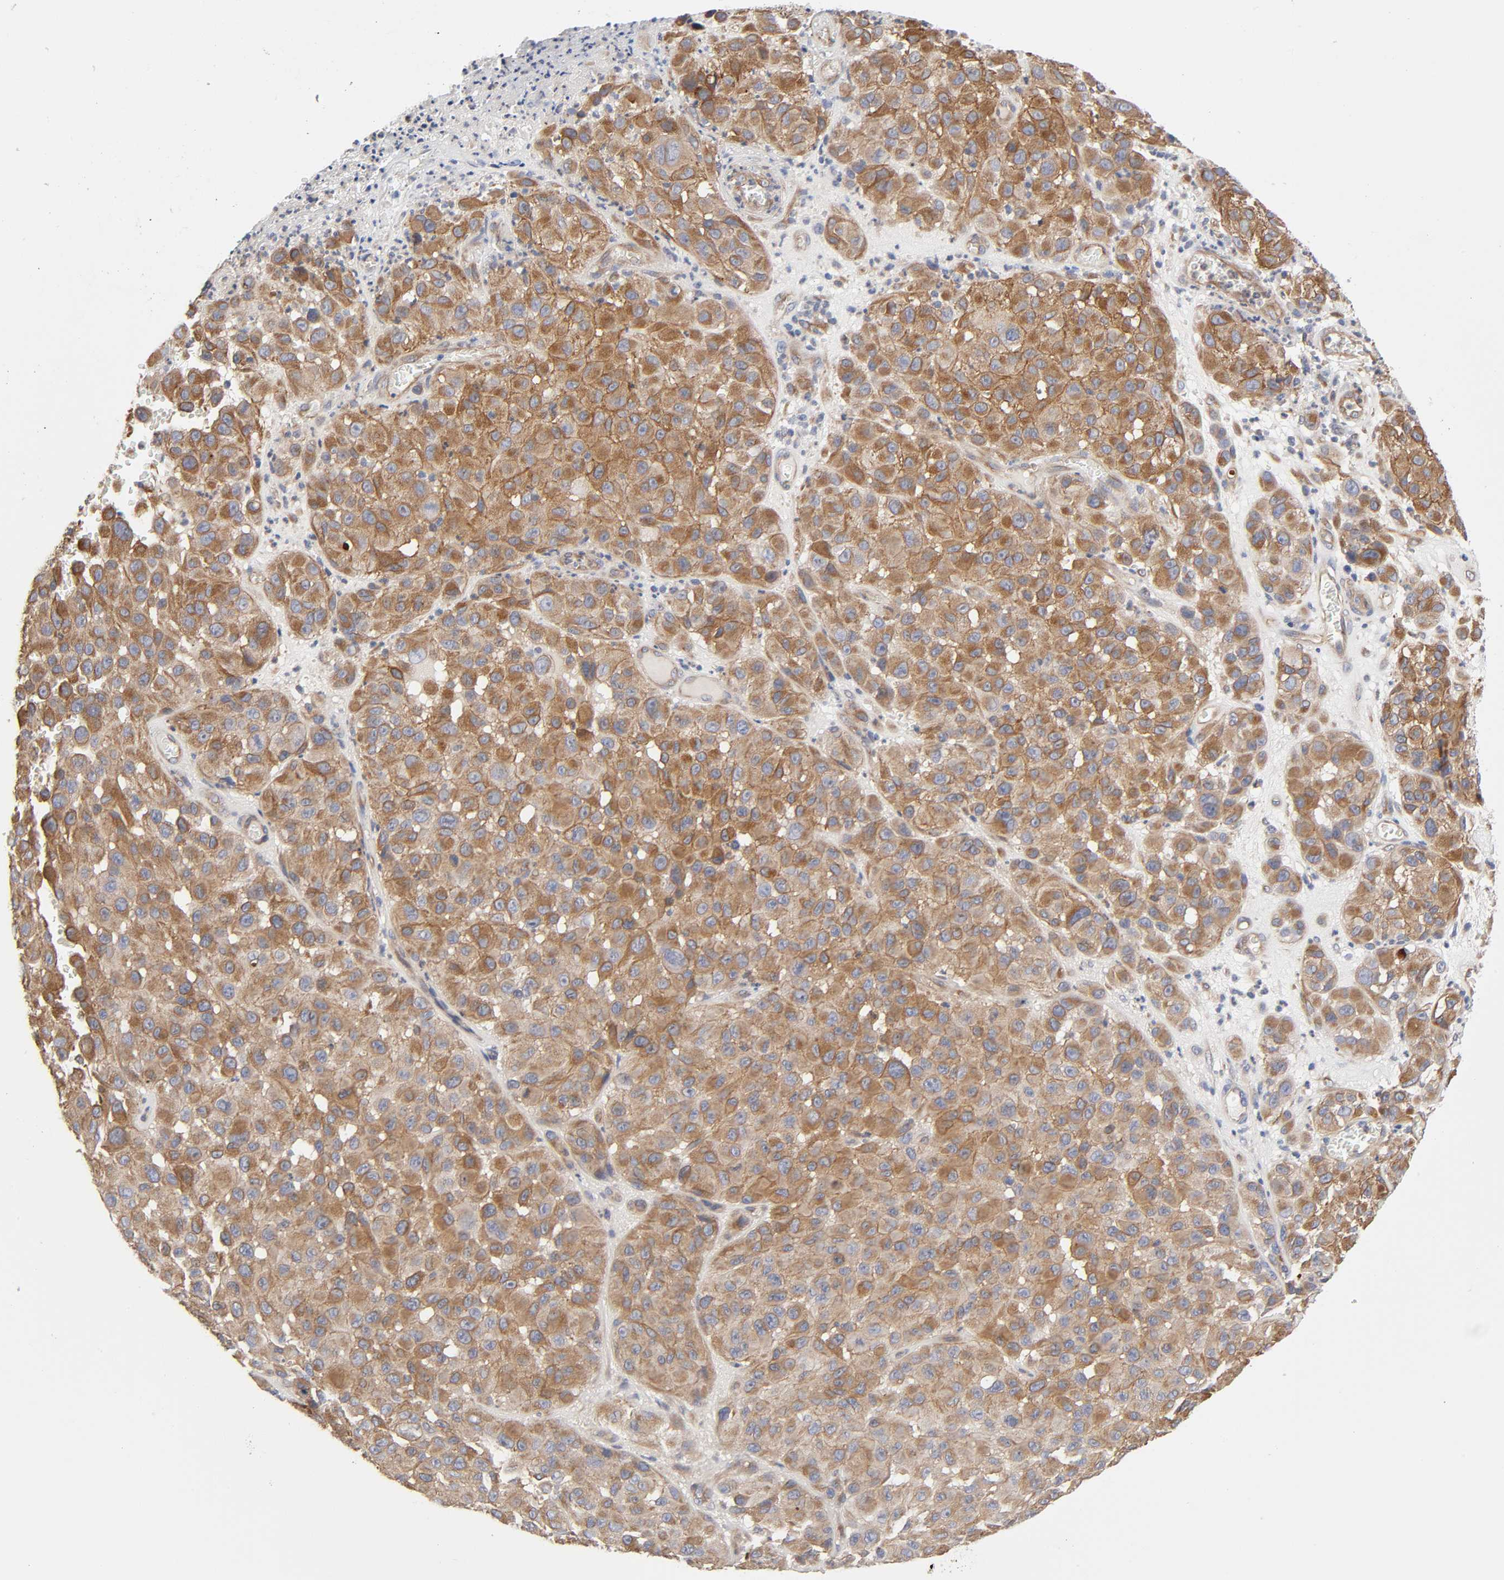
{"staining": {"intensity": "moderate", "quantity": ">75%", "location": "cytoplasmic/membranous"}, "tissue": "melanoma", "cell_type": "Tumor cells", "image_type": "cancer", "snomed": [{"axis": "morphology", "description": "Malignant melanoma, NOS"}, {"axis": "topography", "description": "Skin"}], "caption": "The histopathology image reveals a brown stain indicating the presence of a protein in the cytoplasmic/membranous of tumor cells in malignant melanoma.", "gene": "RAB13", "patient": {"sex": "female", "age": 21}}